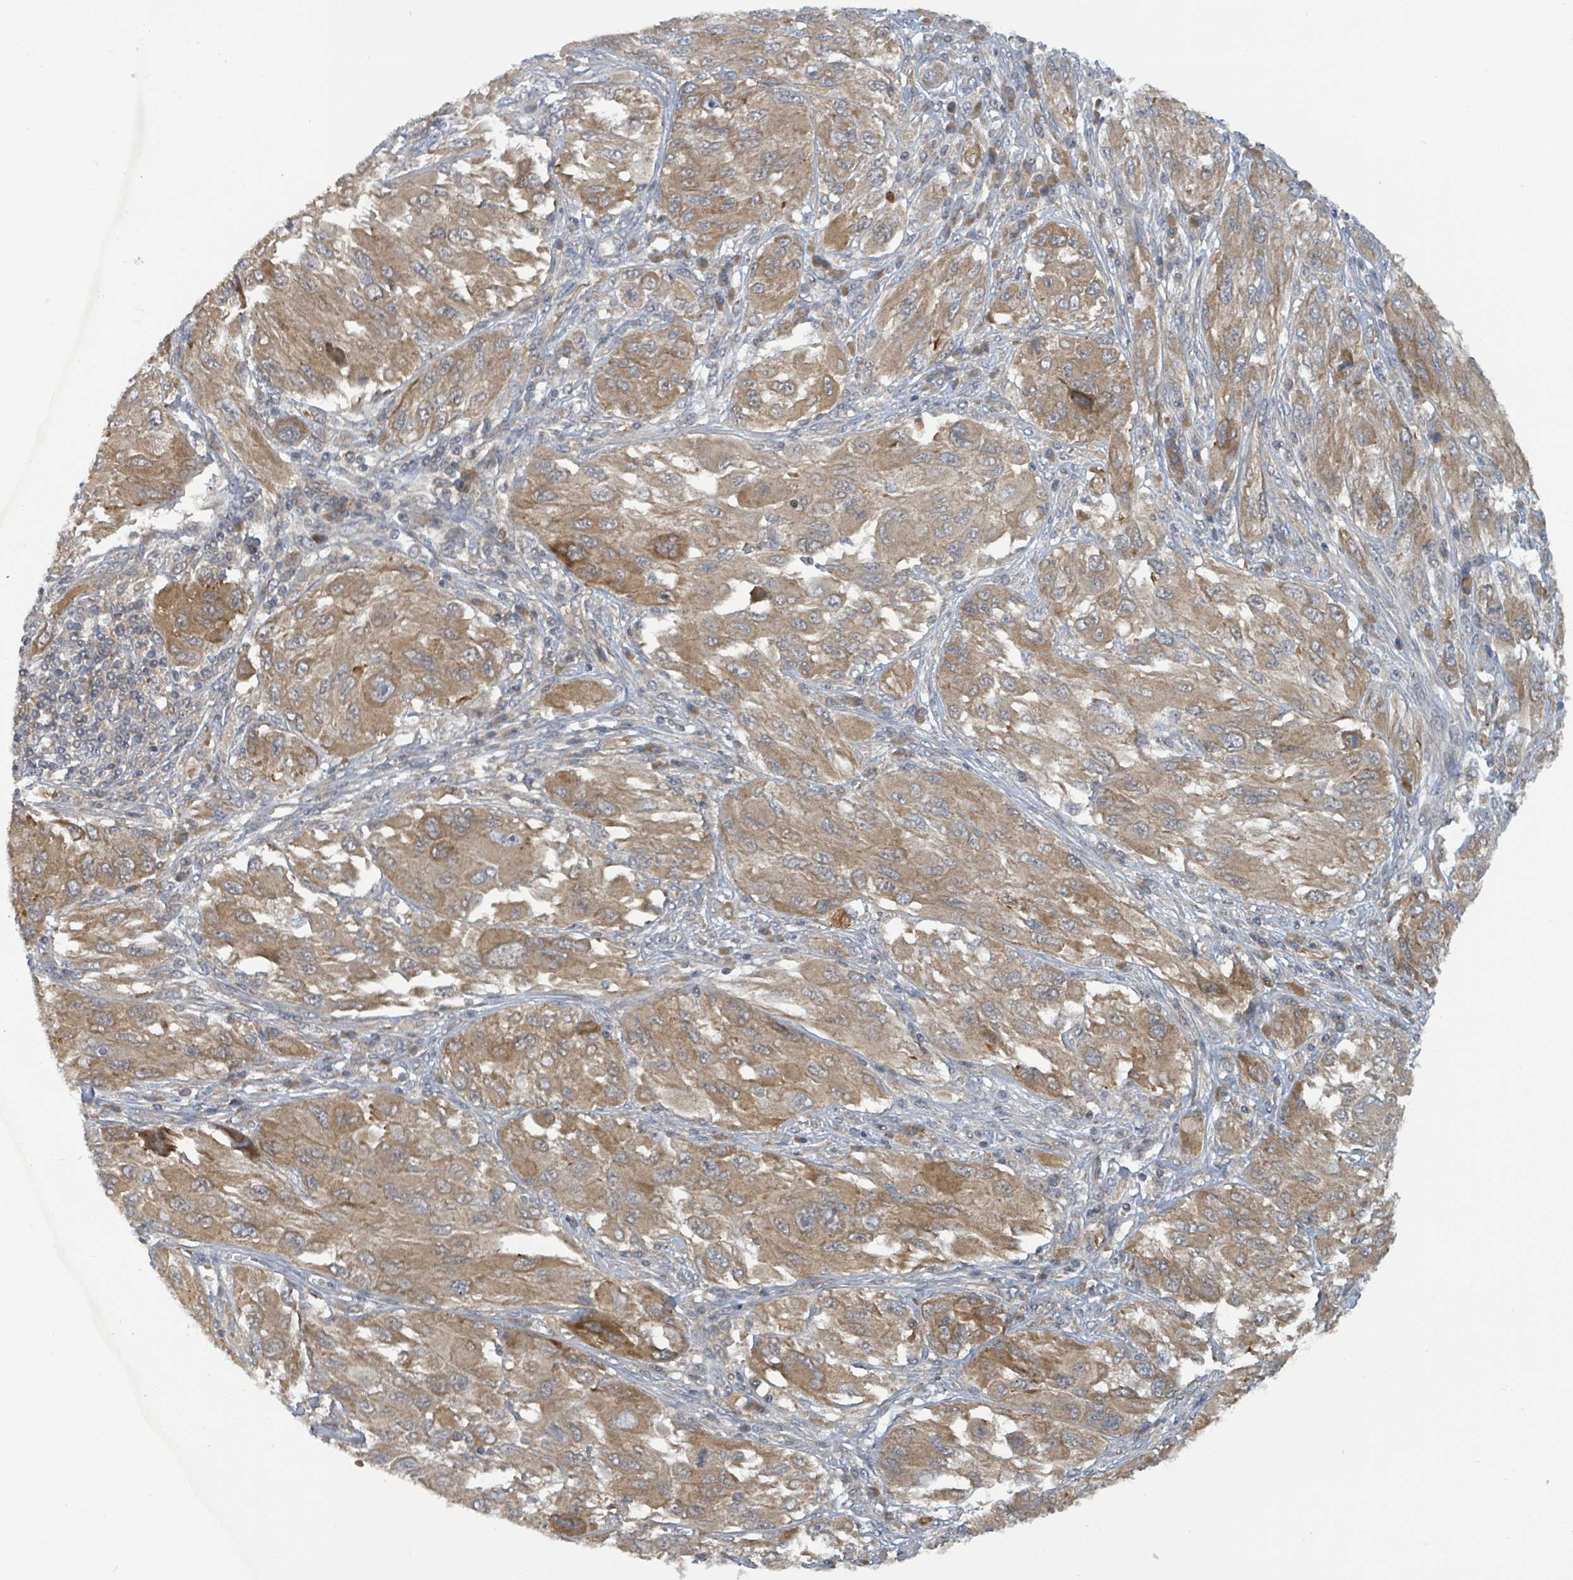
{"staining": {"intensity": "moderate", "quantity": ">75%", "location": "cytoplasmic/membranous"}, "tissue": "melanoma", "cell_type": "Tumor cells", "image_type": "cancer", "snomed": [{"axis": "morphology", "description": "Malignant melanoma, NOS"}, {"axis": "topography", "description": "Skin"}], "caption": "Tumor cells demonstrate medium levels of moderate cytoplasmic/membranous expression in about >75% of cells in melanoma. Nuclei are stained in blue.", "gene": "CCDC121", "patient": {"sex": "female", "age": 91}}